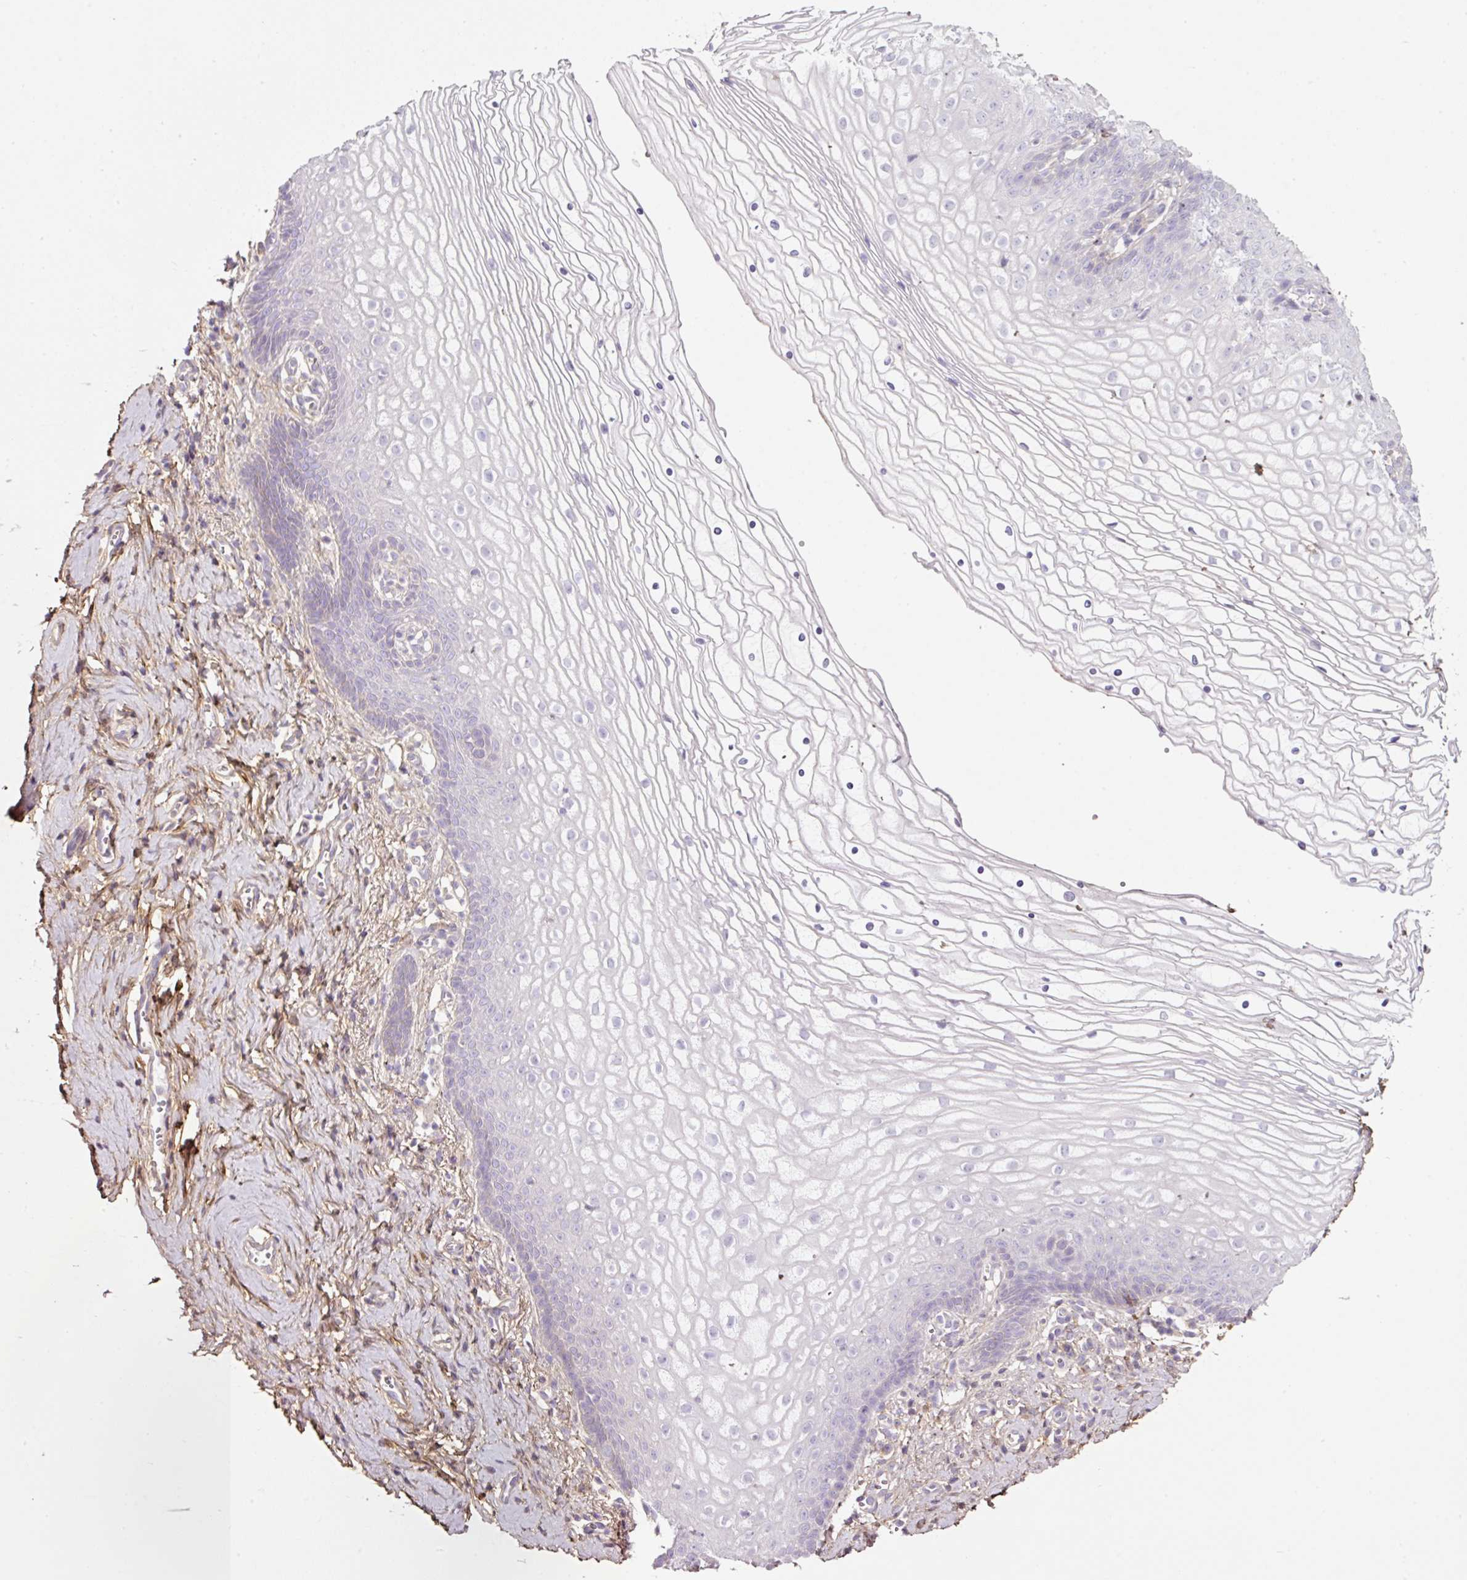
{"staining": {"intensity": "negative", "quantity": "none", "location": "none"}, "tissue": "vagina", "cell_type": "Squamous epithelial cells", "image_type": "normal", "snomed": [{"axis": "morphology", "description": "Normal tissue, NOS"}, {"axis": "topography", "description": "Vagina"}], "caption": "A histopathology image of human vagina is negative for staining in squamous epithelial cells. Nuclei are stained in blue.", "gene": "SOS2", "patient": {"sex": "female", "age": 56}}